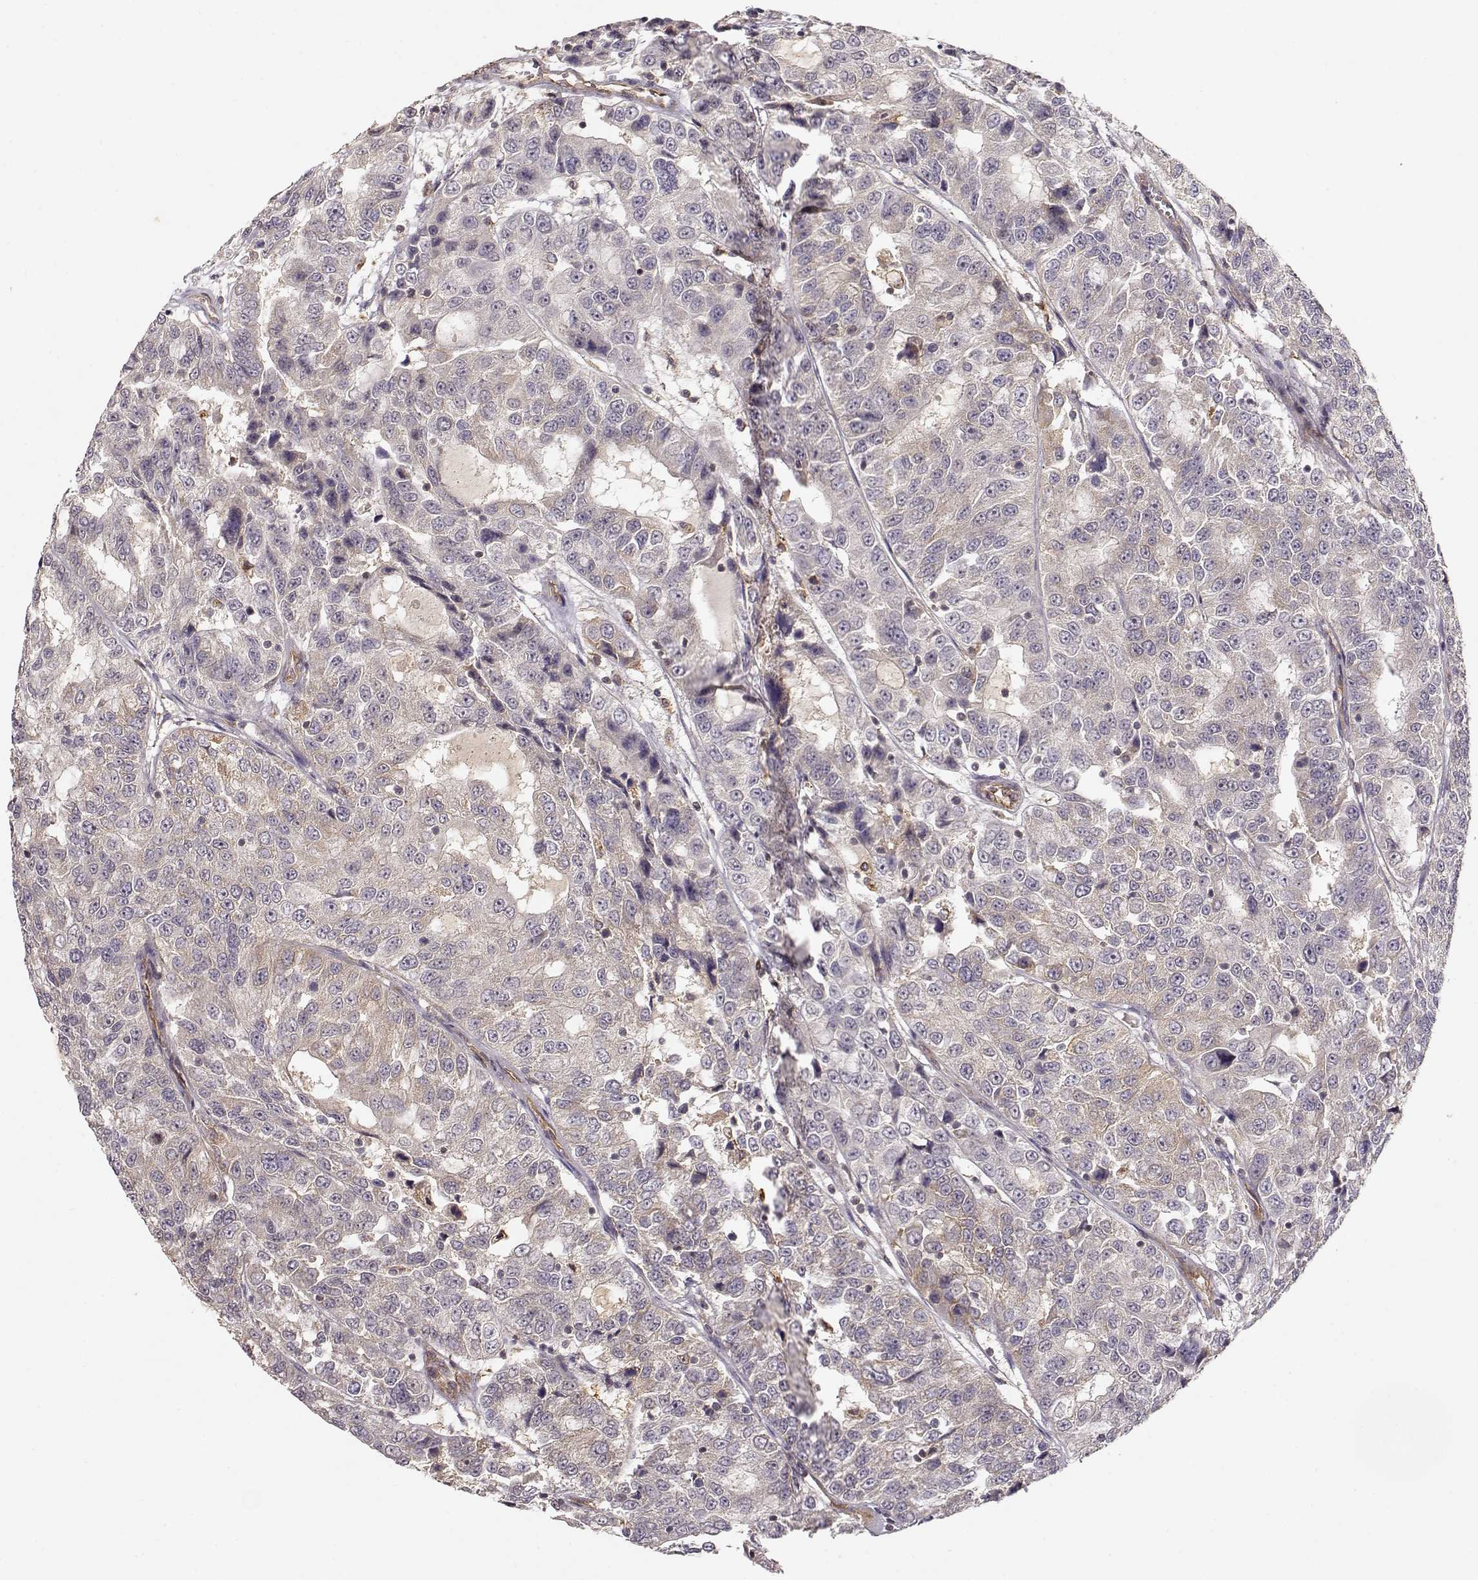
{"staining": {"intensity": "weak", "quantity": ">75%", "location": "cytoplasmic/membranous"}, "tissue": "urothelial cancer", "cell_type": "Tumor cells", "image_type": "cancer", "snomed": [{"axis": "morphology", "description": "Urothelial carcinoma, NOS"}, {"axis": "morphology", "description": "Urothelial carcinoma, High grade"}, {"axis": "topography", "description": "Urinary bladder"}], "caption": "High-magnification brightfield microscopy of urothelial carcinoma (high-grade) stained with DAB (brown) and counterstained with hematoxylin (blue). tumor cells exhibit weak cytoplasmic/membranous staining is seen in approximately>75% of cells.", "gene": "ARHGEF2", "patient": {"sex": "female", "age": 73}}